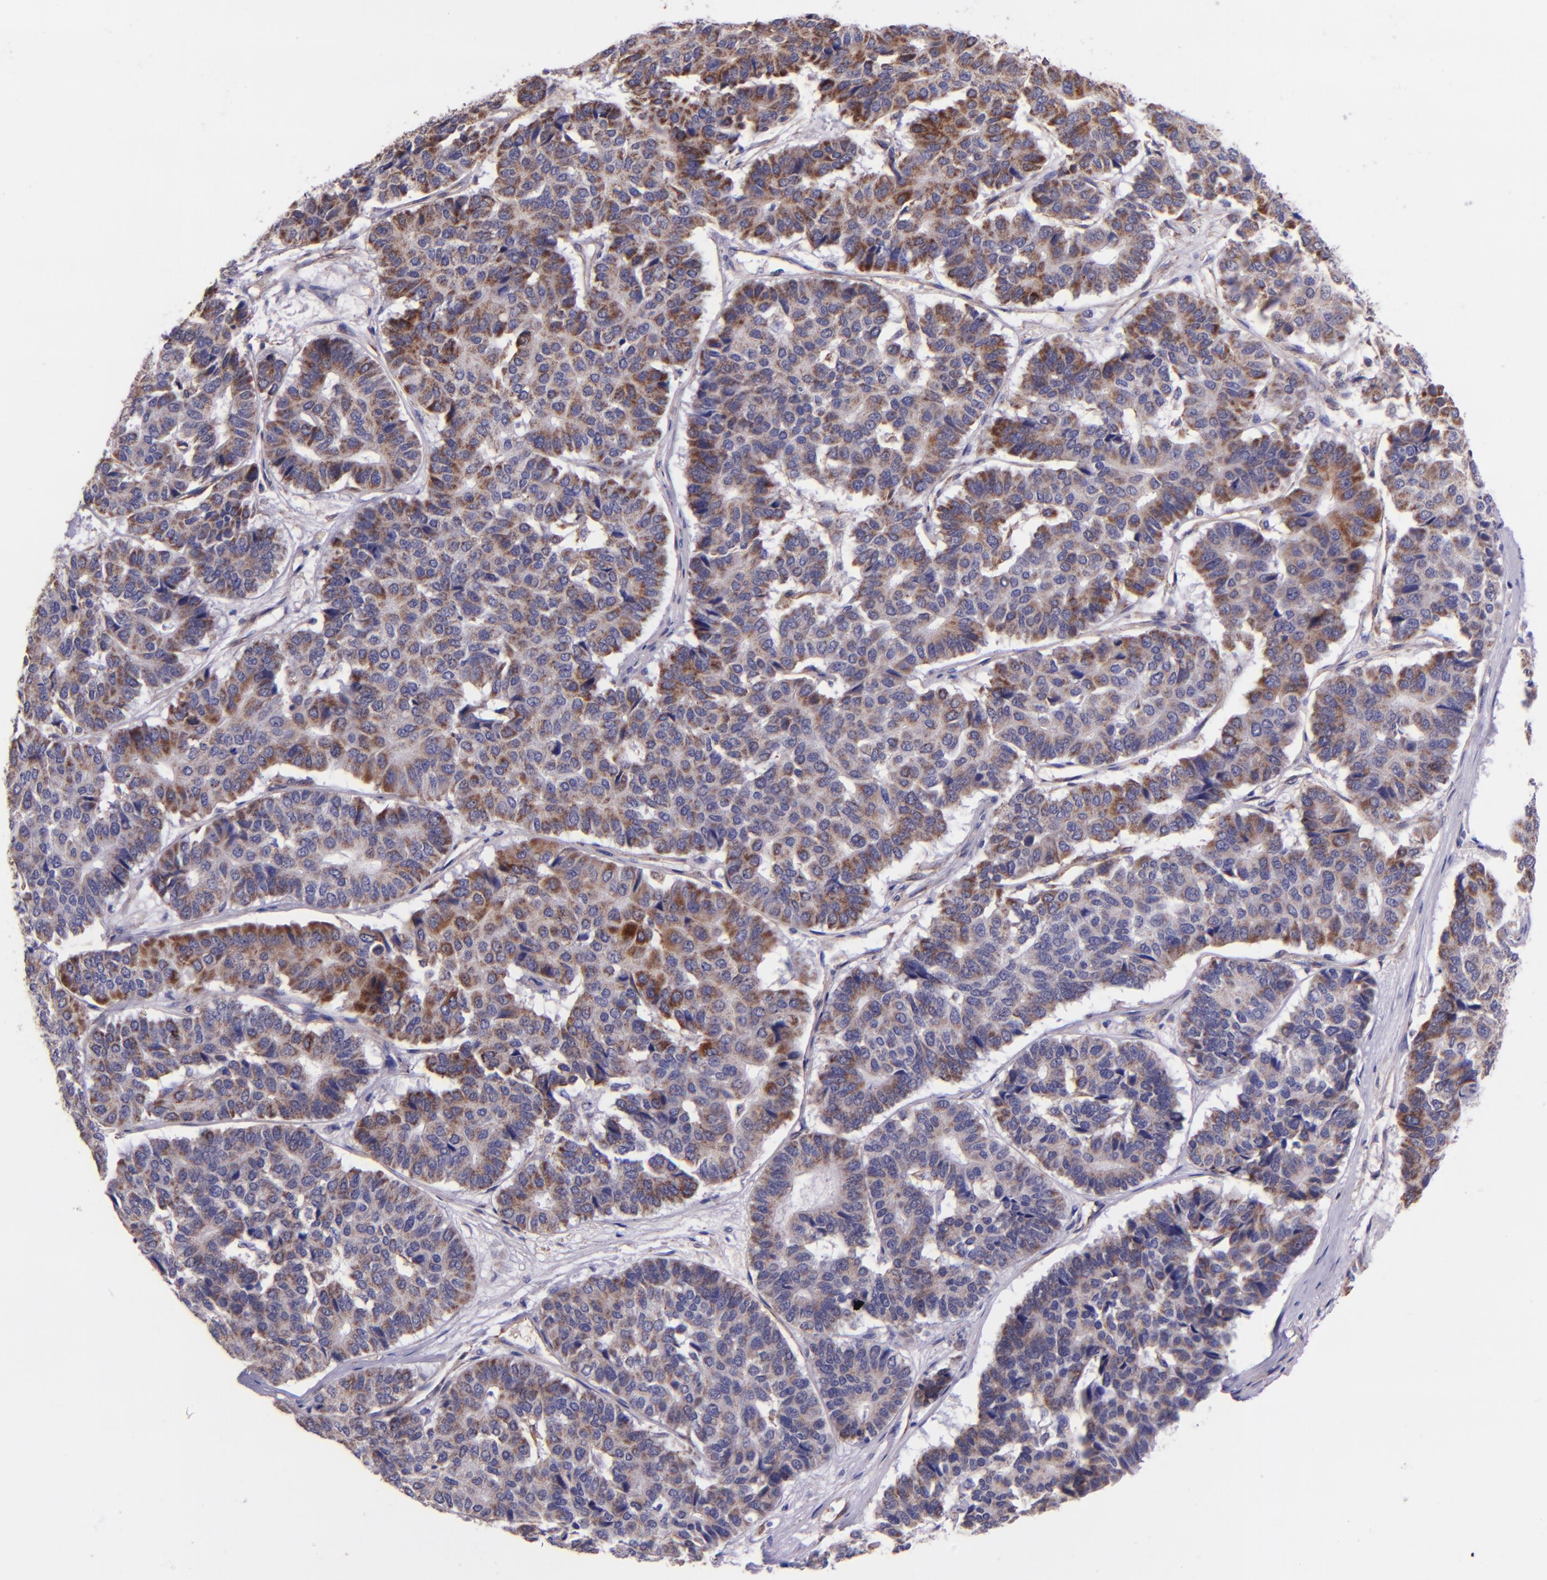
{"staining": {"intensity": "moderate", "quantity": "<25%", "location": "cytoplasmic/membranous"}, "tissue": "pancreatic cancer", "cell_type": "Tumor cells", "image_type": "cancer", "snomed": [{"axis": "morphology", "description": "Adenocarcinoma, NOS"}, {"axis": "topography", "description": "Pancreas"}], "caption": "Tumor cells display low levels of moderate cytoplasmic/membranous staining in approximately <25% of cells in pancreatic cancer.", "gene": "IDH3G", "patient": {"sex": "male", "age": 50}}